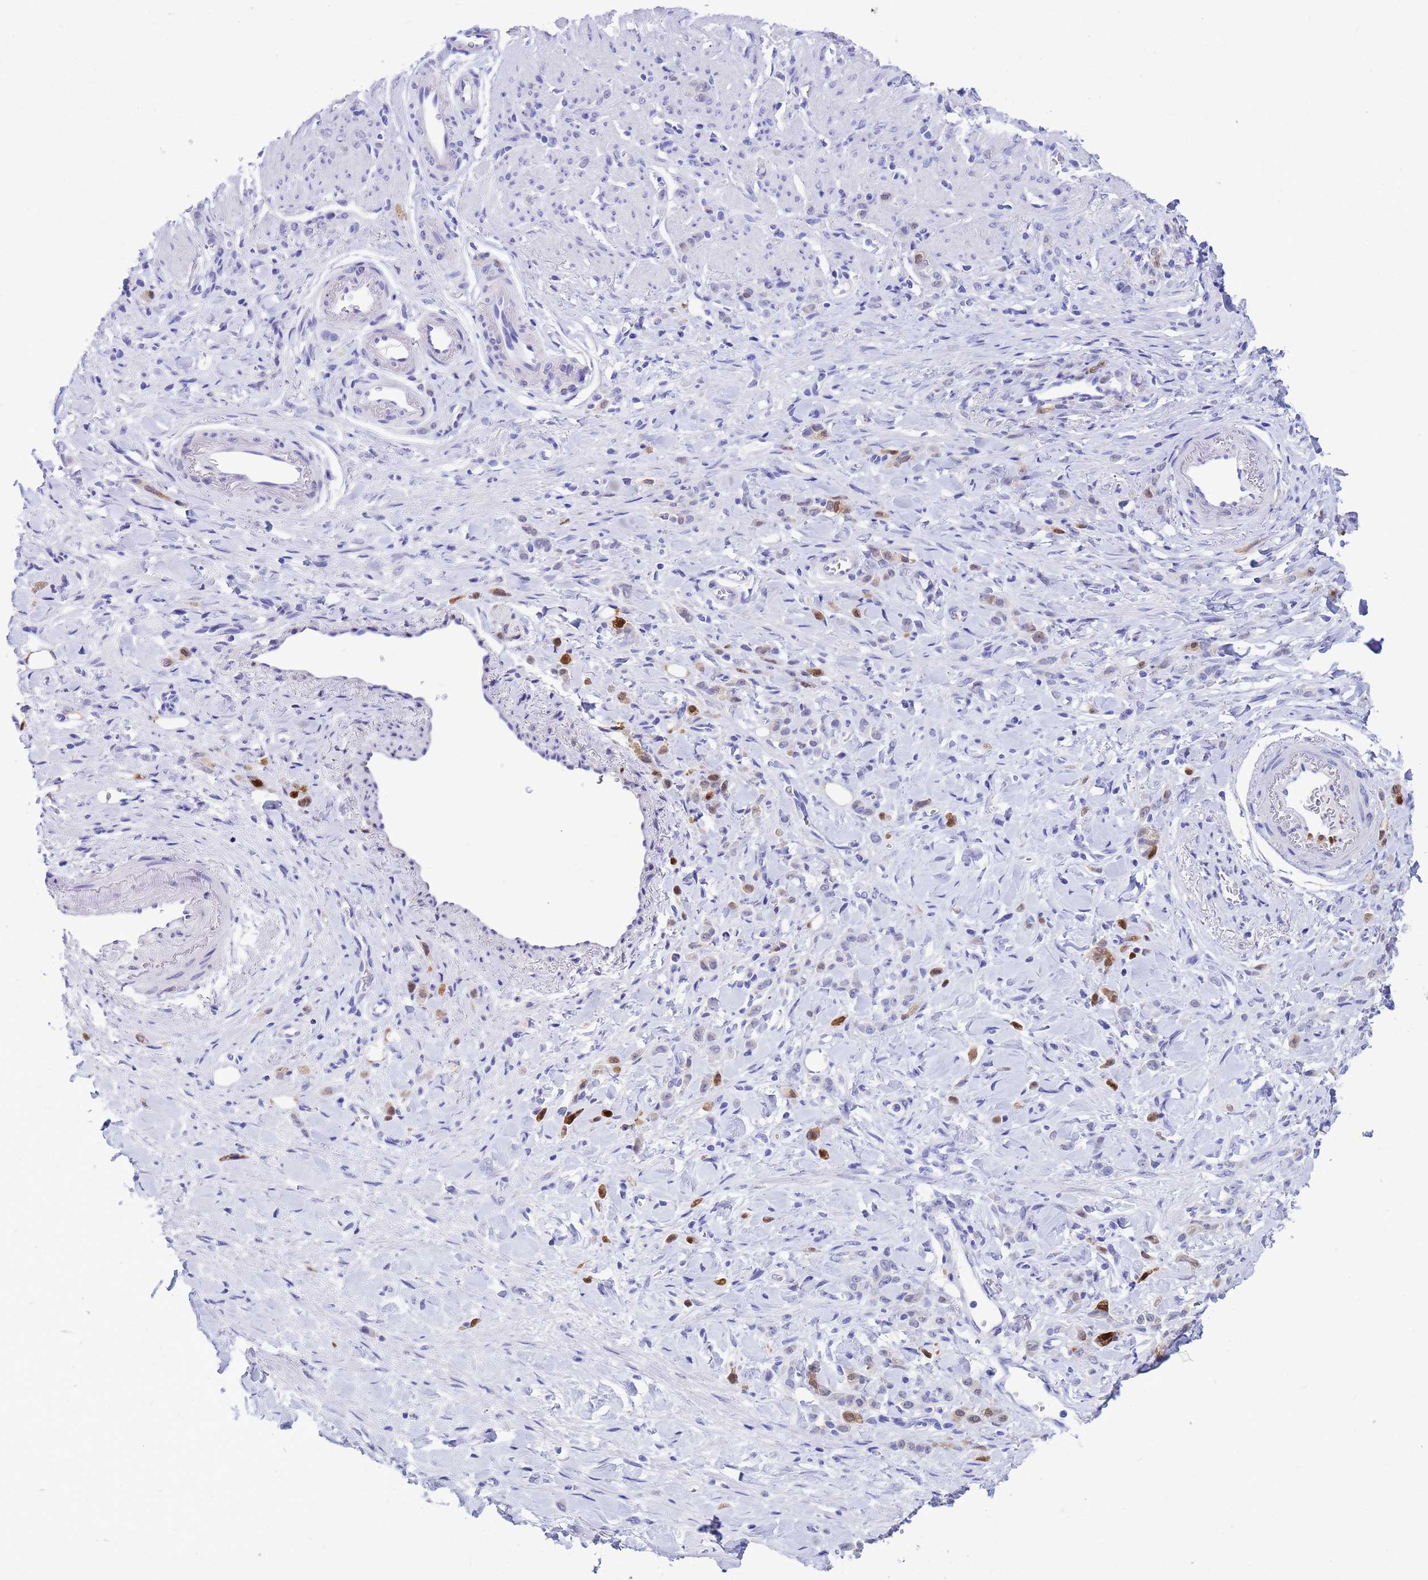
{"staining": {"intensity": "moderate", "quantity": "25%-75%", "location": "cytoplasmic/membranous,nuclear"}, "tissue": "stomach cancer", "cell_type": "Tumor cells", "image_type": "cancer", "snomed": [{"axis": "morphology", "description": "Normal tissue, NOS"}, {"axis": "morphology", "description": "Adenocarcinoma, NOS"}, {"axis": "topography", "description": "Stomach"}], "caption": "Immunohistochemical staining of stomach cancer (adenocarcinoma) displays medium levels of moderate cytoplasmic/membranous and nuclear staining in approximately 25%-75% of tumor cells.", "gene": "AKR1C2", "patient": {"sex": "male", "age": 82}}